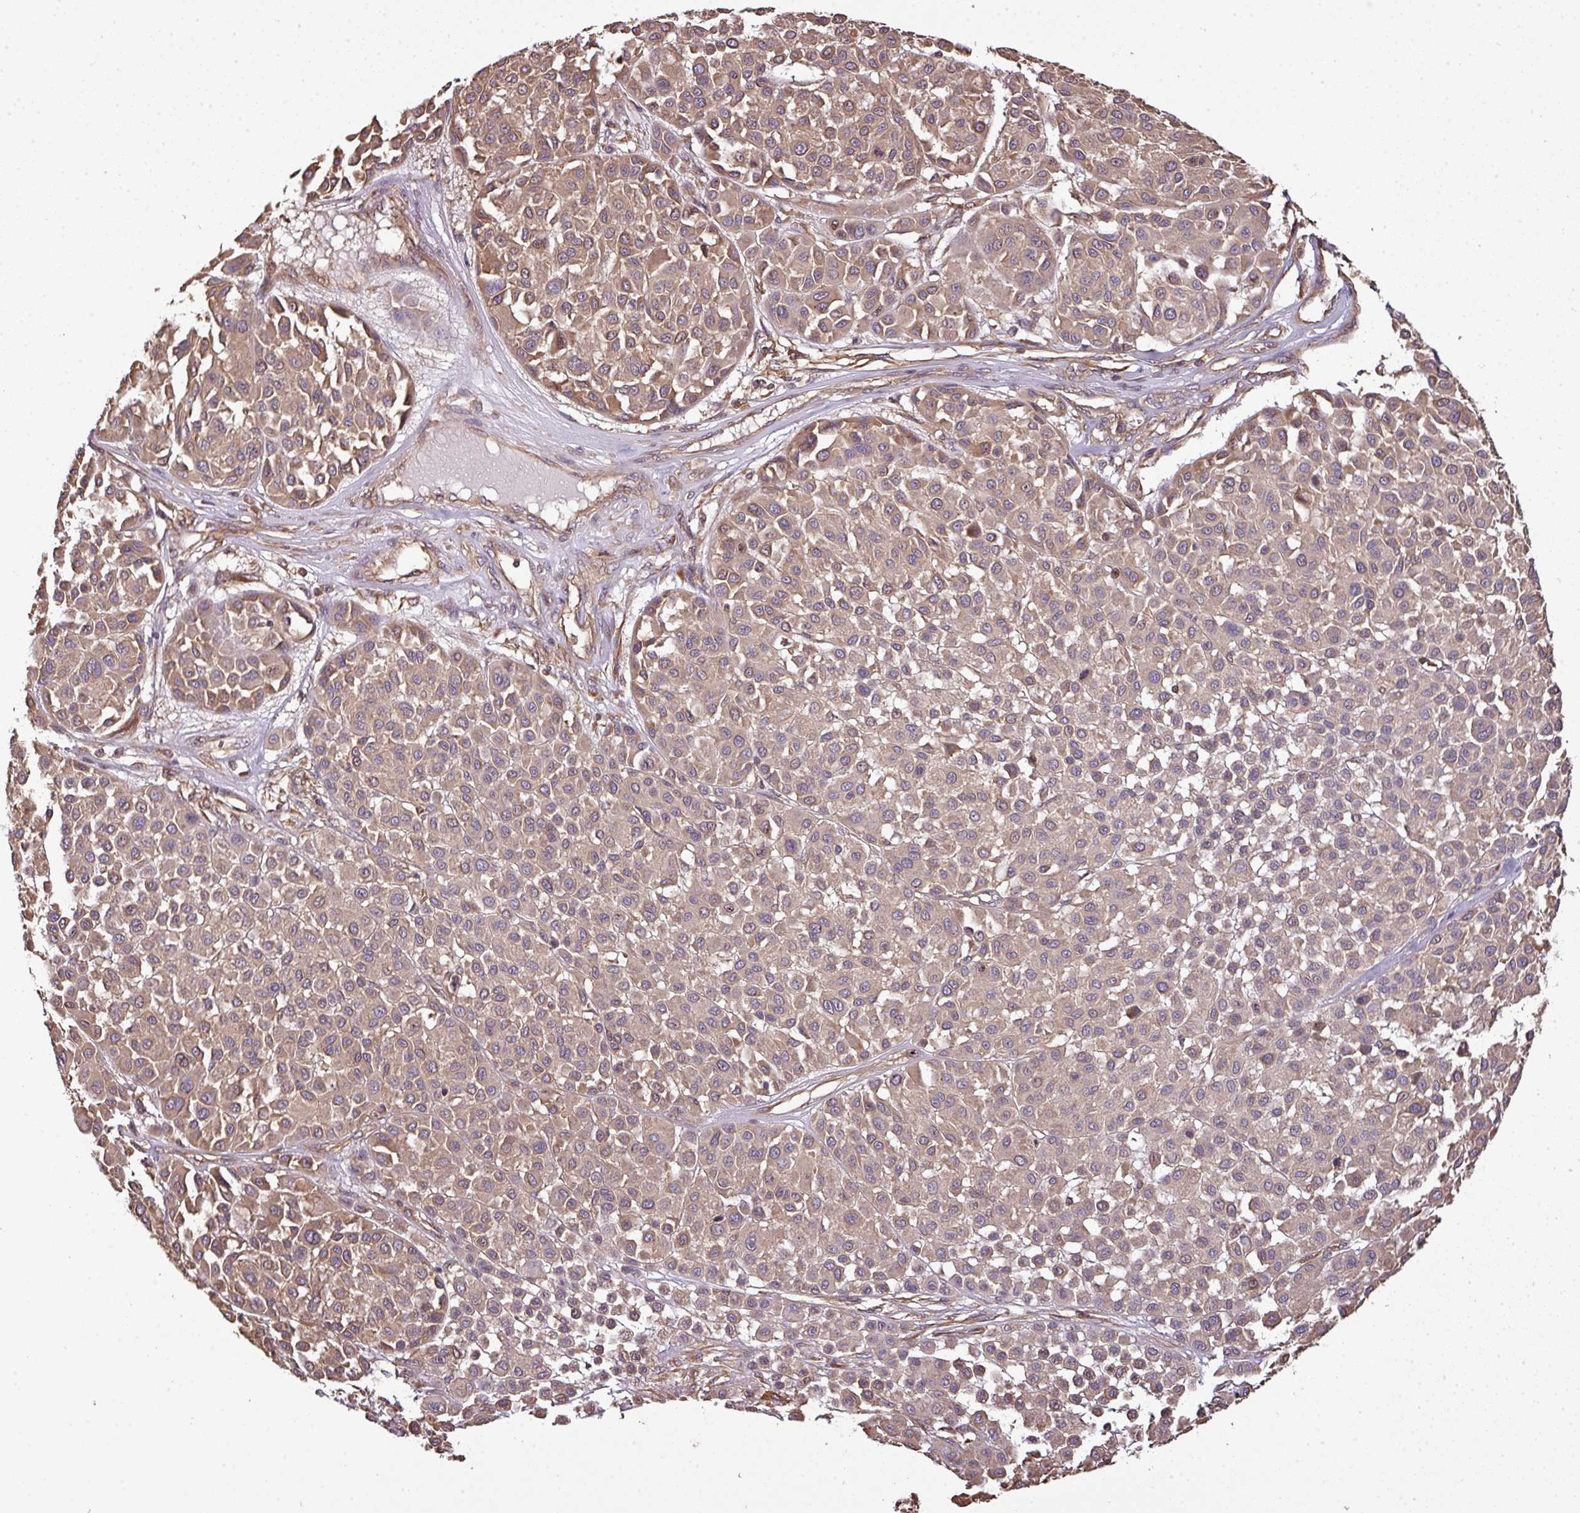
{"staining": {"intensity": "moderate", "quantity": ">75%", "location": "cytoplasmic/membranous,nuclear"}, "tissue": "melanoma", "cell_type": "Tumor cells", "image_type": "cancer", "snomed": [{"axis": "morphology", "description": "Malignant melanoma, Metastatic site"}, {"axis": "topography", "description": "Soft tissue"}], "caption": "Brown immunohistochemical staining in human malignant melanoma (metastatic site) displays moderate cytoplasmic/membranous and nuclear staining in approximately >75% of tumor cells.", "gene": "VENTX", "patient": {"sex": "male", "age": 41}}